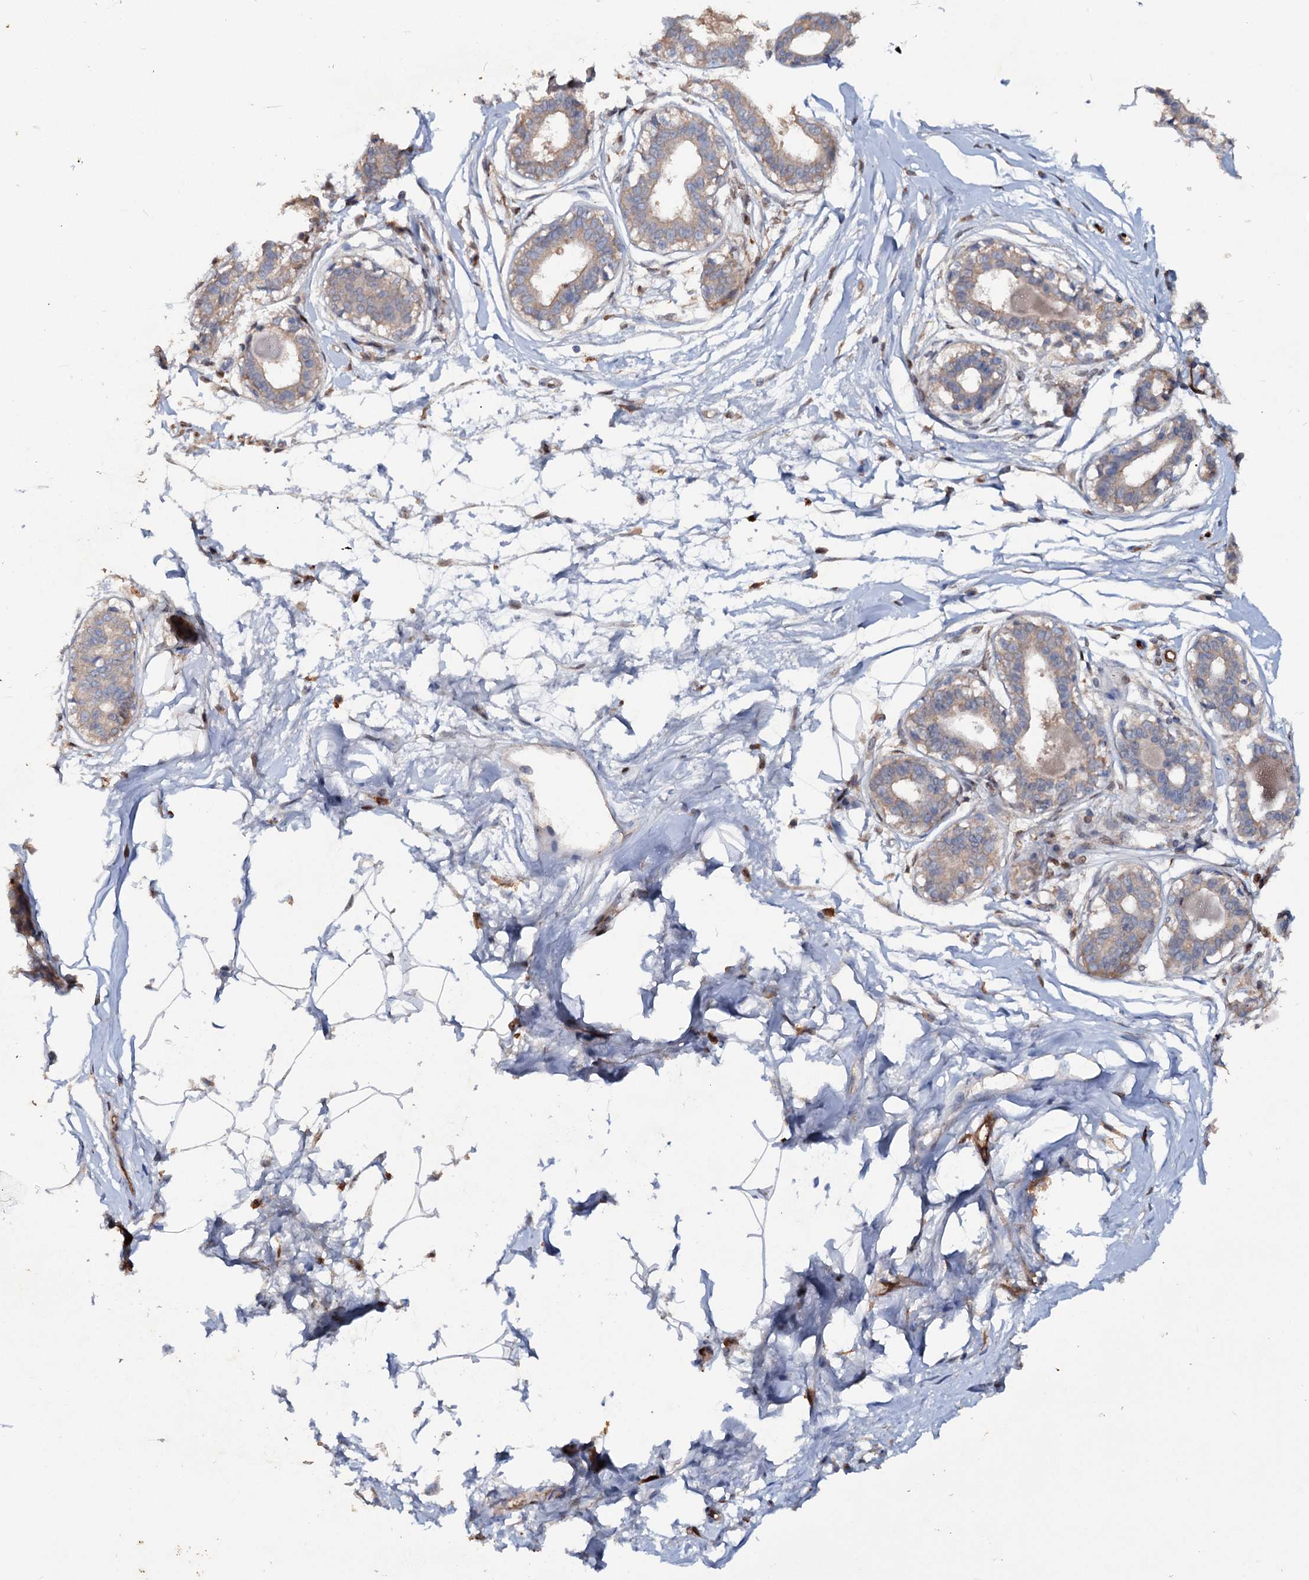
{"staining": {"intensity": "negative", "quantity": "none", "location": "none"}, "tissue": "breast", "cell_type": "Adipocytes", "image_type": "normal", "snomed": [{"axis": "morphology", "description": "Normal tissue, NOS"}, {"axis": "topography", "description": "Breast"}], "caption": "IHC of benign human breast displays no staining in adipocytes. The staining was performed using DAB (3,3'-diaminobenzidine) to visualize the protein expression in brown, while the nuclei were stained in blue with hematoxylin (Magnification: 20x).", "gene": "IL17RD", "patient": {"sex": "female", "age": 45}}